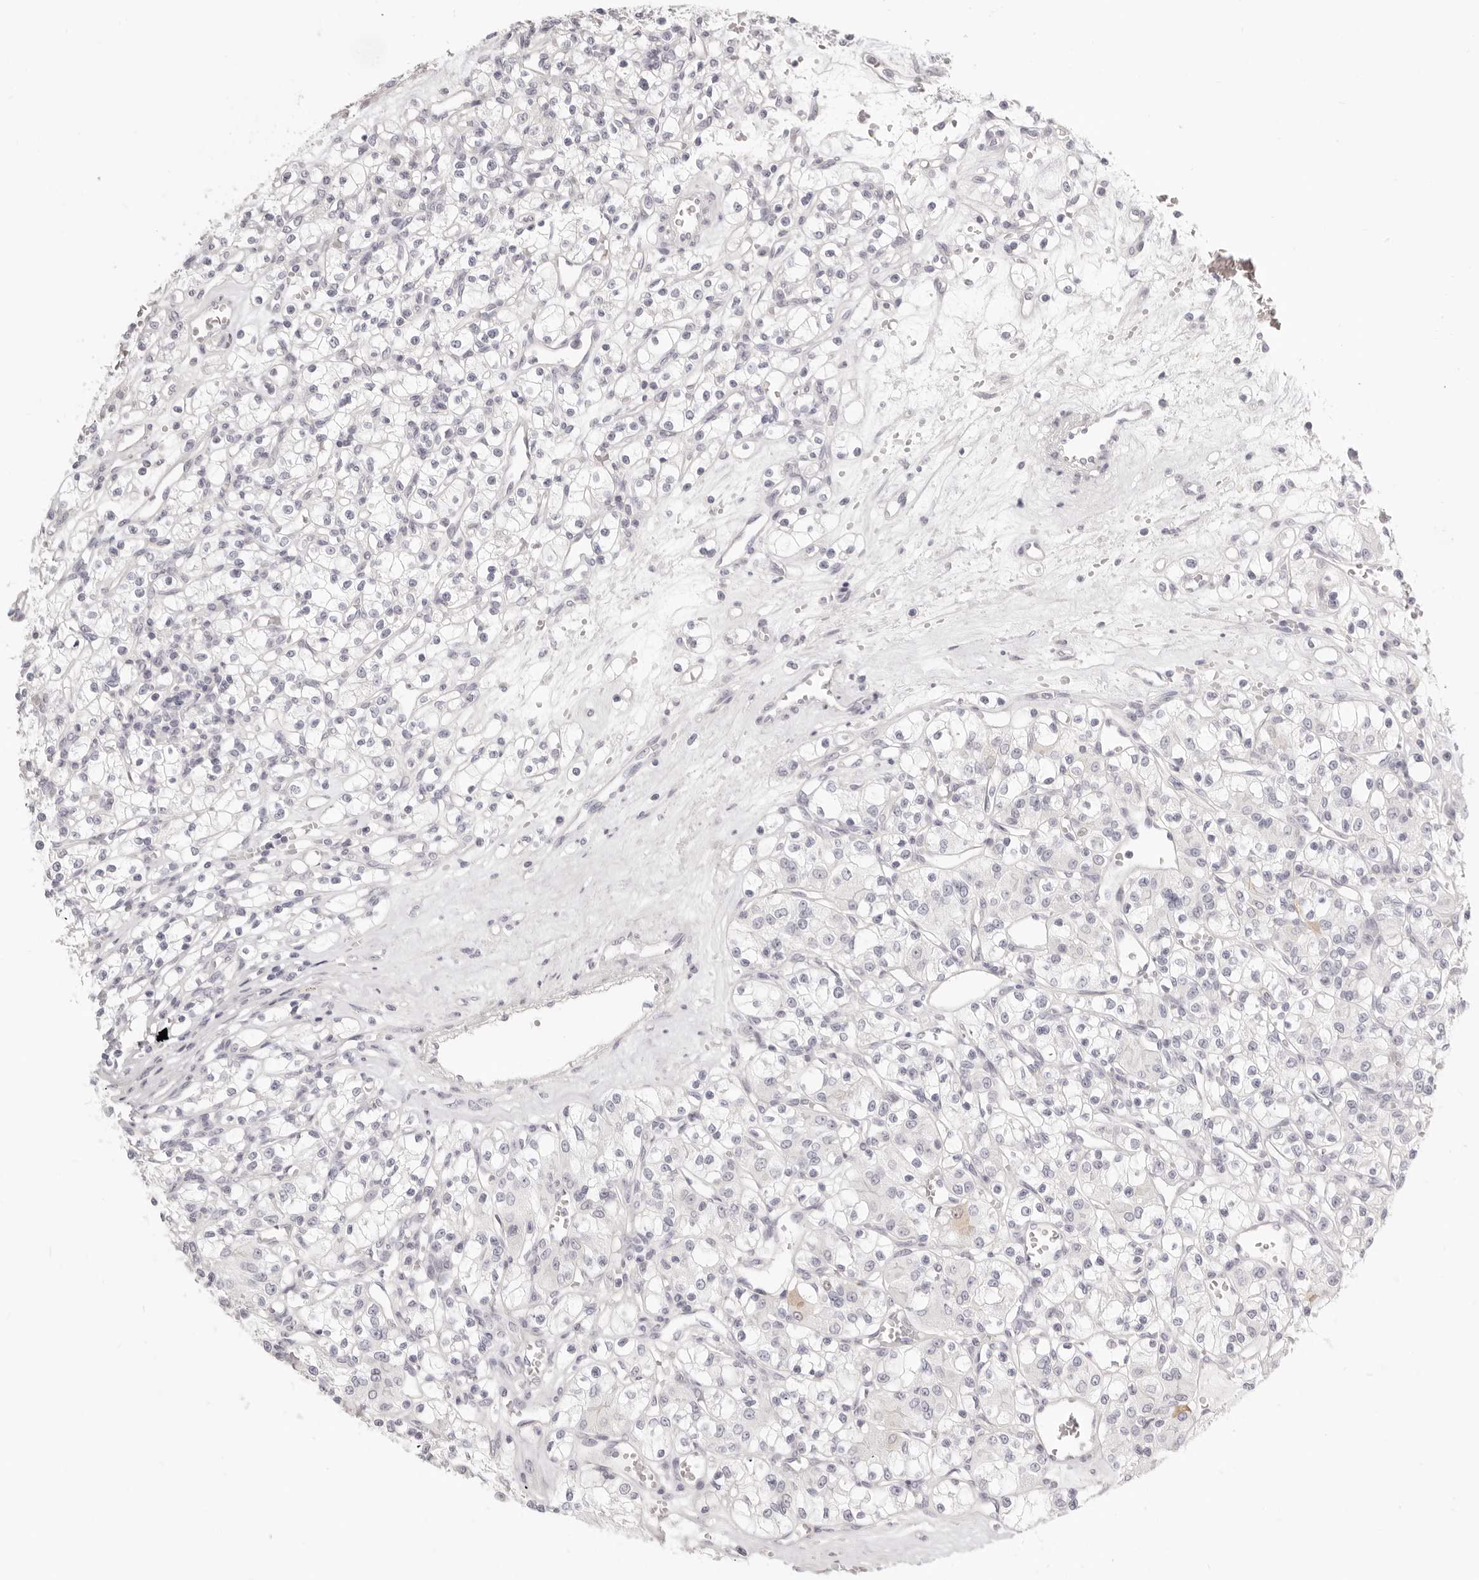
{"staining": {"intensity": "negative", "quantity": "none", "location": "none"}, "tissue": "renal cancer", "cell_type": "Tumor cells", "image_type": "cancer", "snomed": [{"axis": "morphology", "description": "Adenocarcinoma, NOS"}, {"axis": "topography", "description": "Kidney"}], "caption": "Tumor cells are negative for protein expression in human renal cancer. (Stains: DAB IHC with hematoxylin counter stain, Microscopy: brightfield microscopy at high magnification).", "gene": "FABP1", "patient": {"sex": "female", "age": 59}}